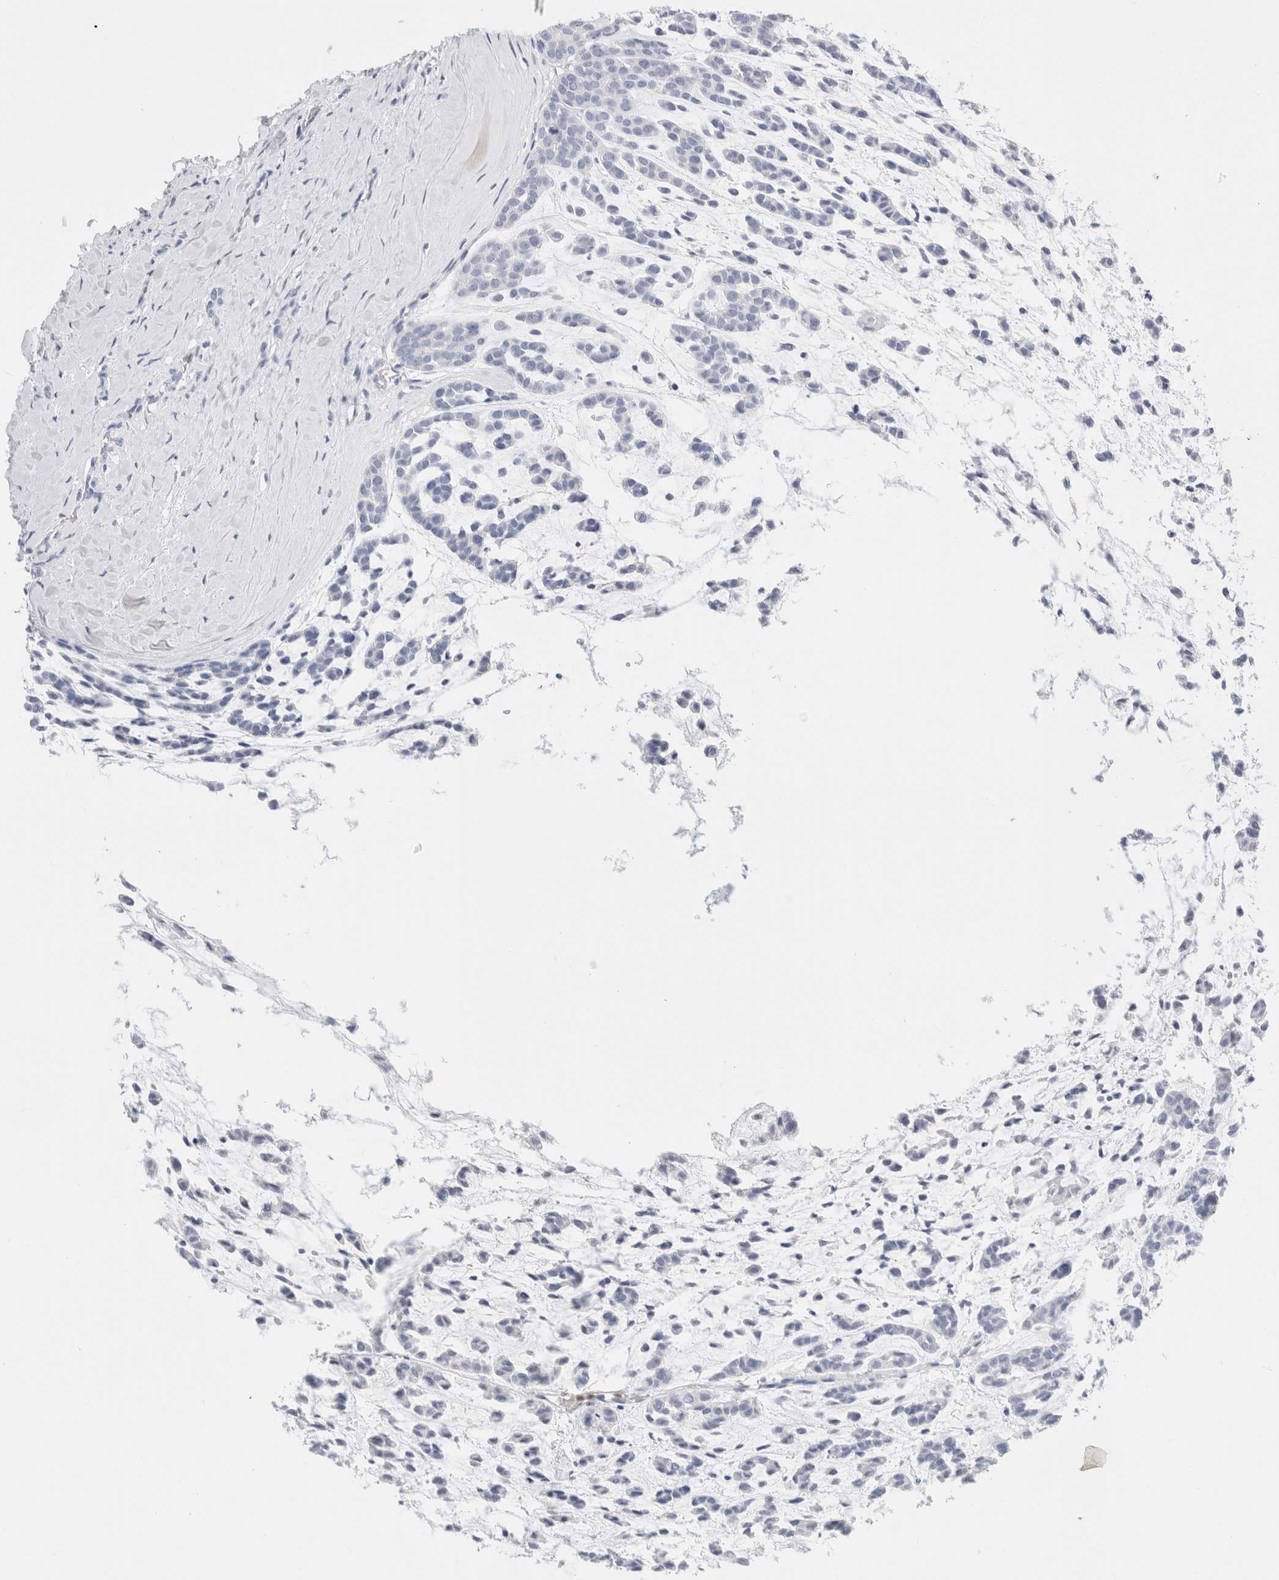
{"staining": {"intensity": "negative", "quantity": "none", "location": "none"}, "tissue": "head and neck cancer", "cell_type": "Tumor cells", "image_type": "cancer", "snomed": [{"axis": "morphology", "description": "Adenocarcinoma, NOS"}, {"axis": "morphology", "description": "Adenoma, NOS"}, {"axis": "topography", "description": "Head-Neck"}], "caption": "This is an IHC micrograph of human head and neck cancer. There is no expression in tumor cells.", "gene": "ARG1", "patient": {"sex": "female", "age": 55}}